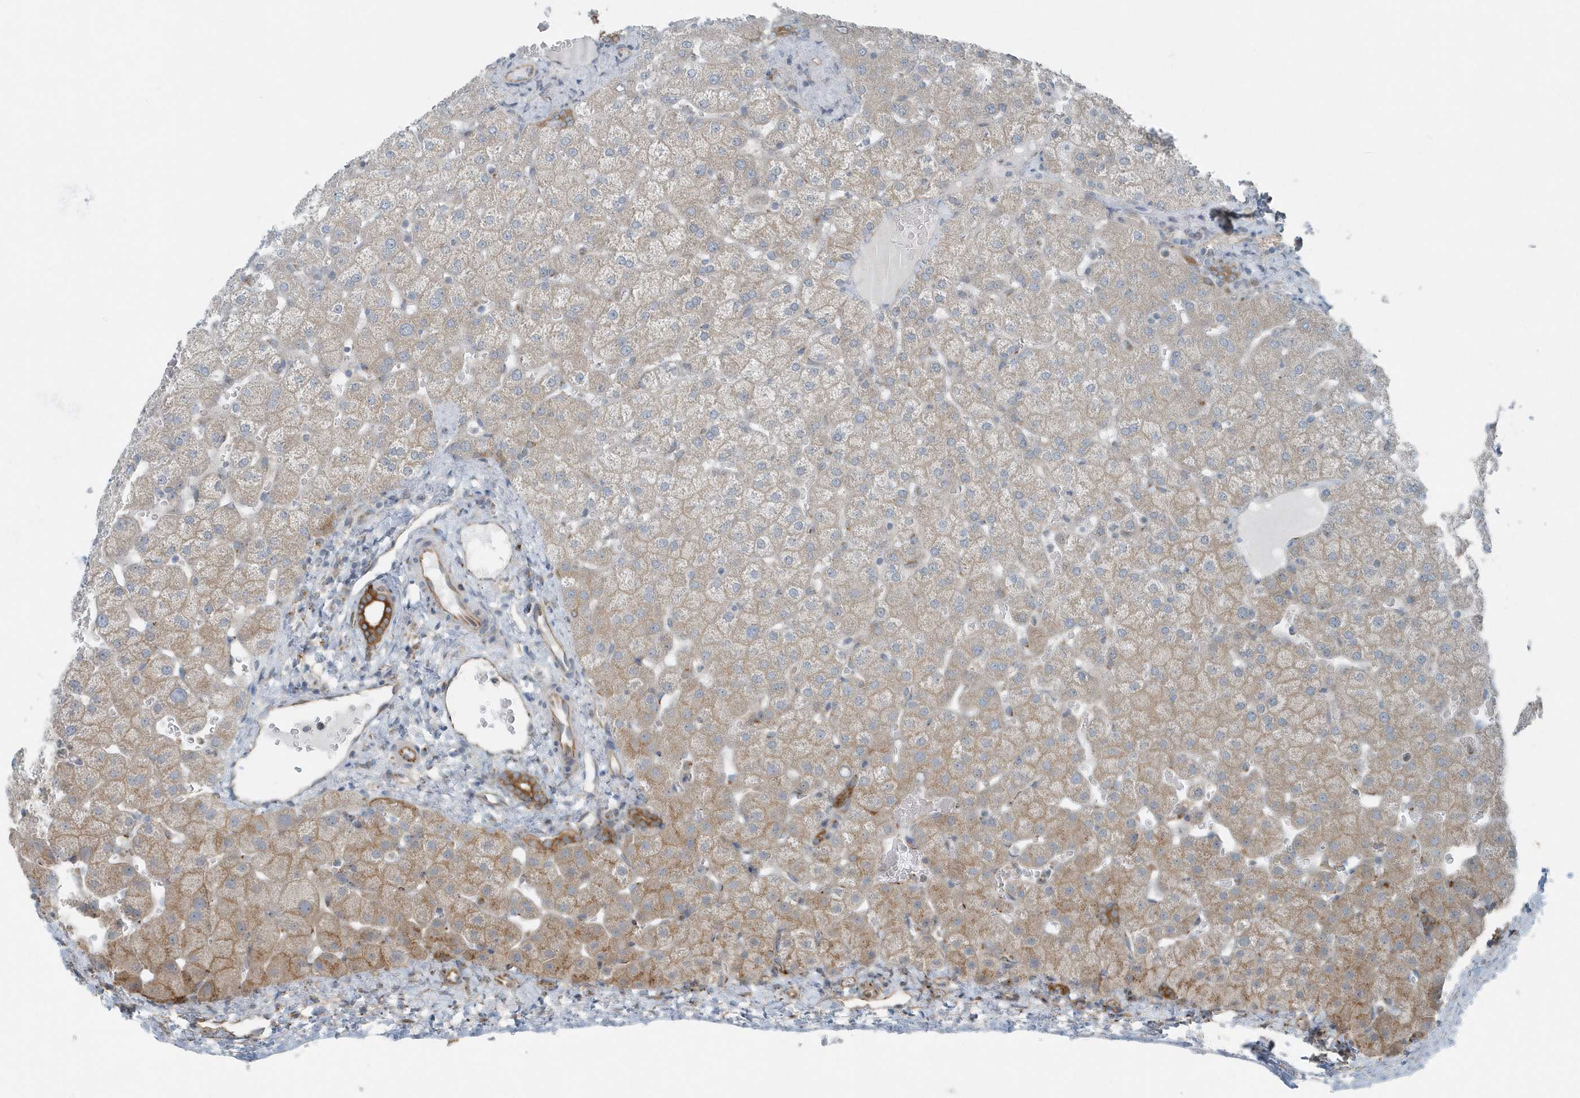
{"staining": {"intensity": "moderate", "quantity": ">75%", "location": "cytoplasmic/membranous"}, "tissue": "liver", "cell_type": "Cholangiocytes", "image_type": "normal", "snomed": [{"axis": "morphology", "description": "Normal tissue, NOS"}, {"axis": "topography", "description": "Liver"}], "caption": "Immunohistochemical staining of benign human liver displays moderate cytoplasmic/membranous protein expression in about >75% of cholangiocytes.", "gene": "GCC2", "patient": {"sex": "female", "age": 32}}